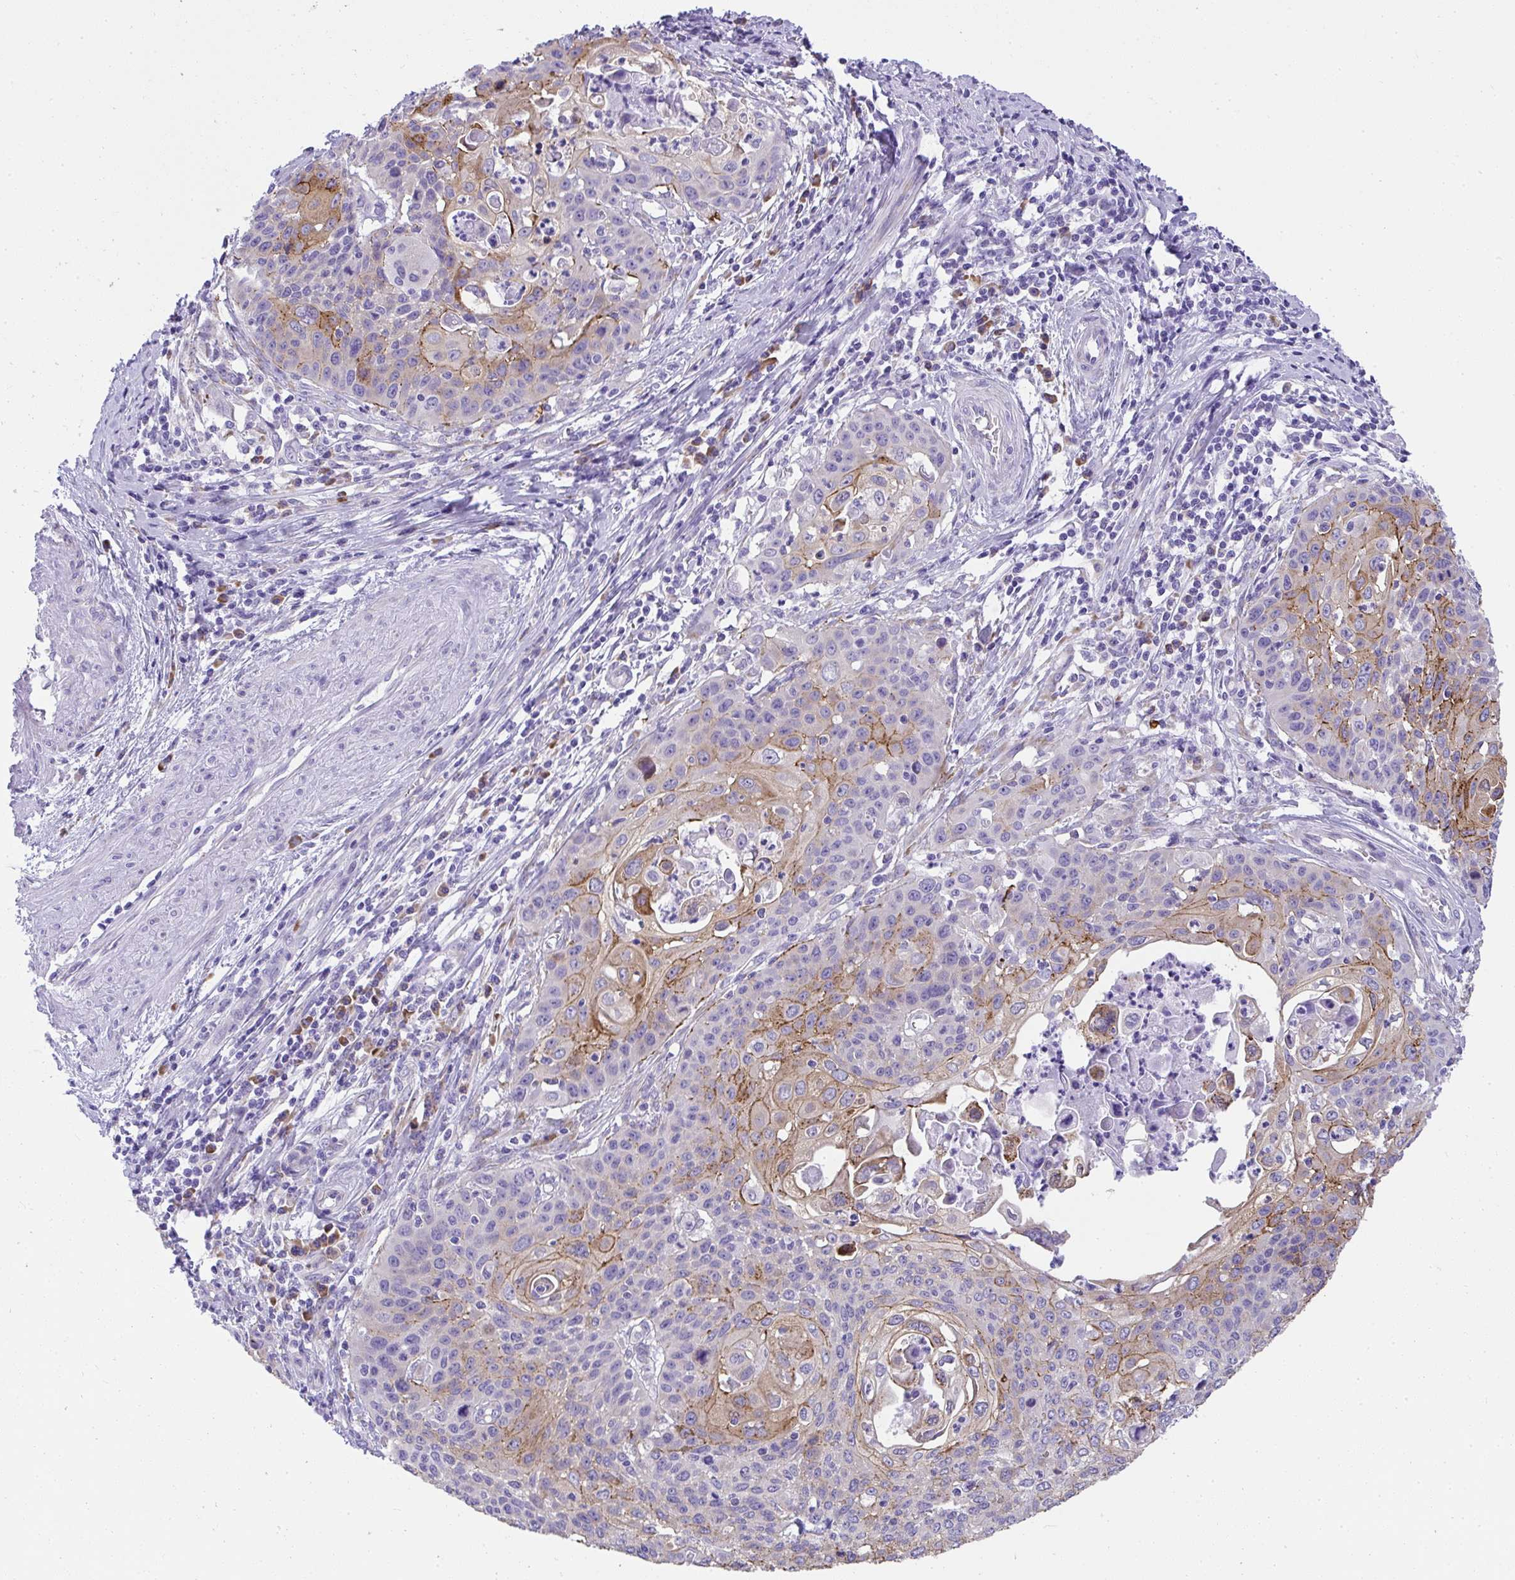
{"staining": {"intensity": "moderate", "quantity": "25%-75%", "location": "cytoplasmic/membranous"}, "tissue": "cervical cancer", "cell_type": "Tumor cells", "image_type": "cancer", "snomed": [{"axis": "morphology", "description": "Squamous cell carcinoma, NOS"}, {"axis": "topography", "description": "Cervix"}], "caption": "Immunohistochemistry (IHC) (DAB (3,3'-diaminobenzidine)) staining of cervical cancer (squamous cell carcinoma) shows moderate cytoplasmic/membranous protein staining in about 25%-75% of tumor cells.", "gene": "ADRA2C", "patient": {"sex": "female", "age": 65}}